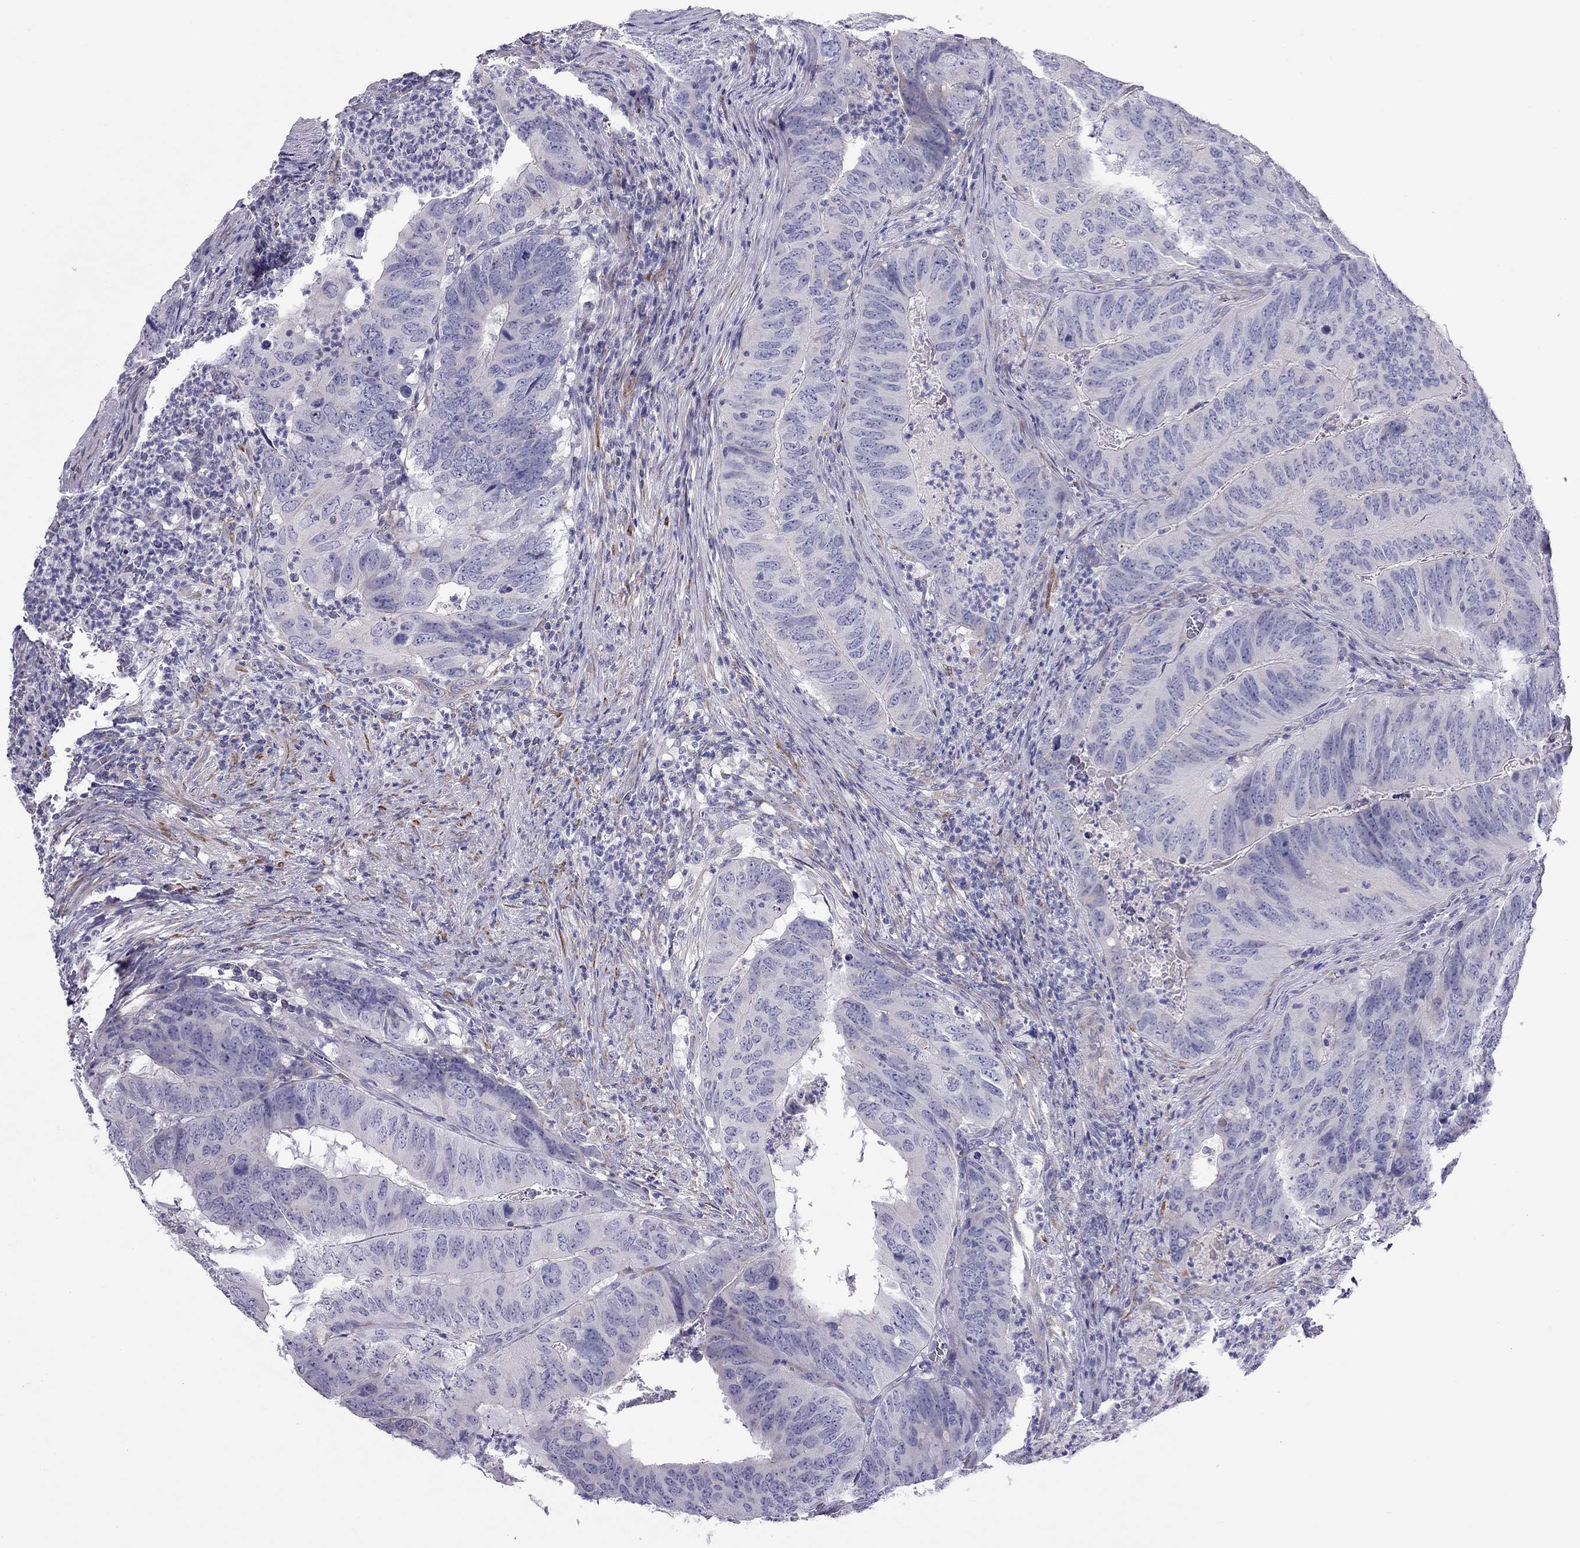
{"staining": {"intensity": "negative", "quantity": "none", "location": "none"}, "tissue": "colorectal cancer", "cell_type": "Tumor cells", "image_type": "cancer", "snomed": [{"axis": "morphology", "description": "Adenocarcinoma, NOS"}, {"axis": "topography", "description": "Colon"}], "caption": "Immunohistochemistry of human colorectal adenocarcinoma exhibits no staining in tumor cells.", "gene": "CPNE4", "patient": {"sex": "male", "age": 79}}